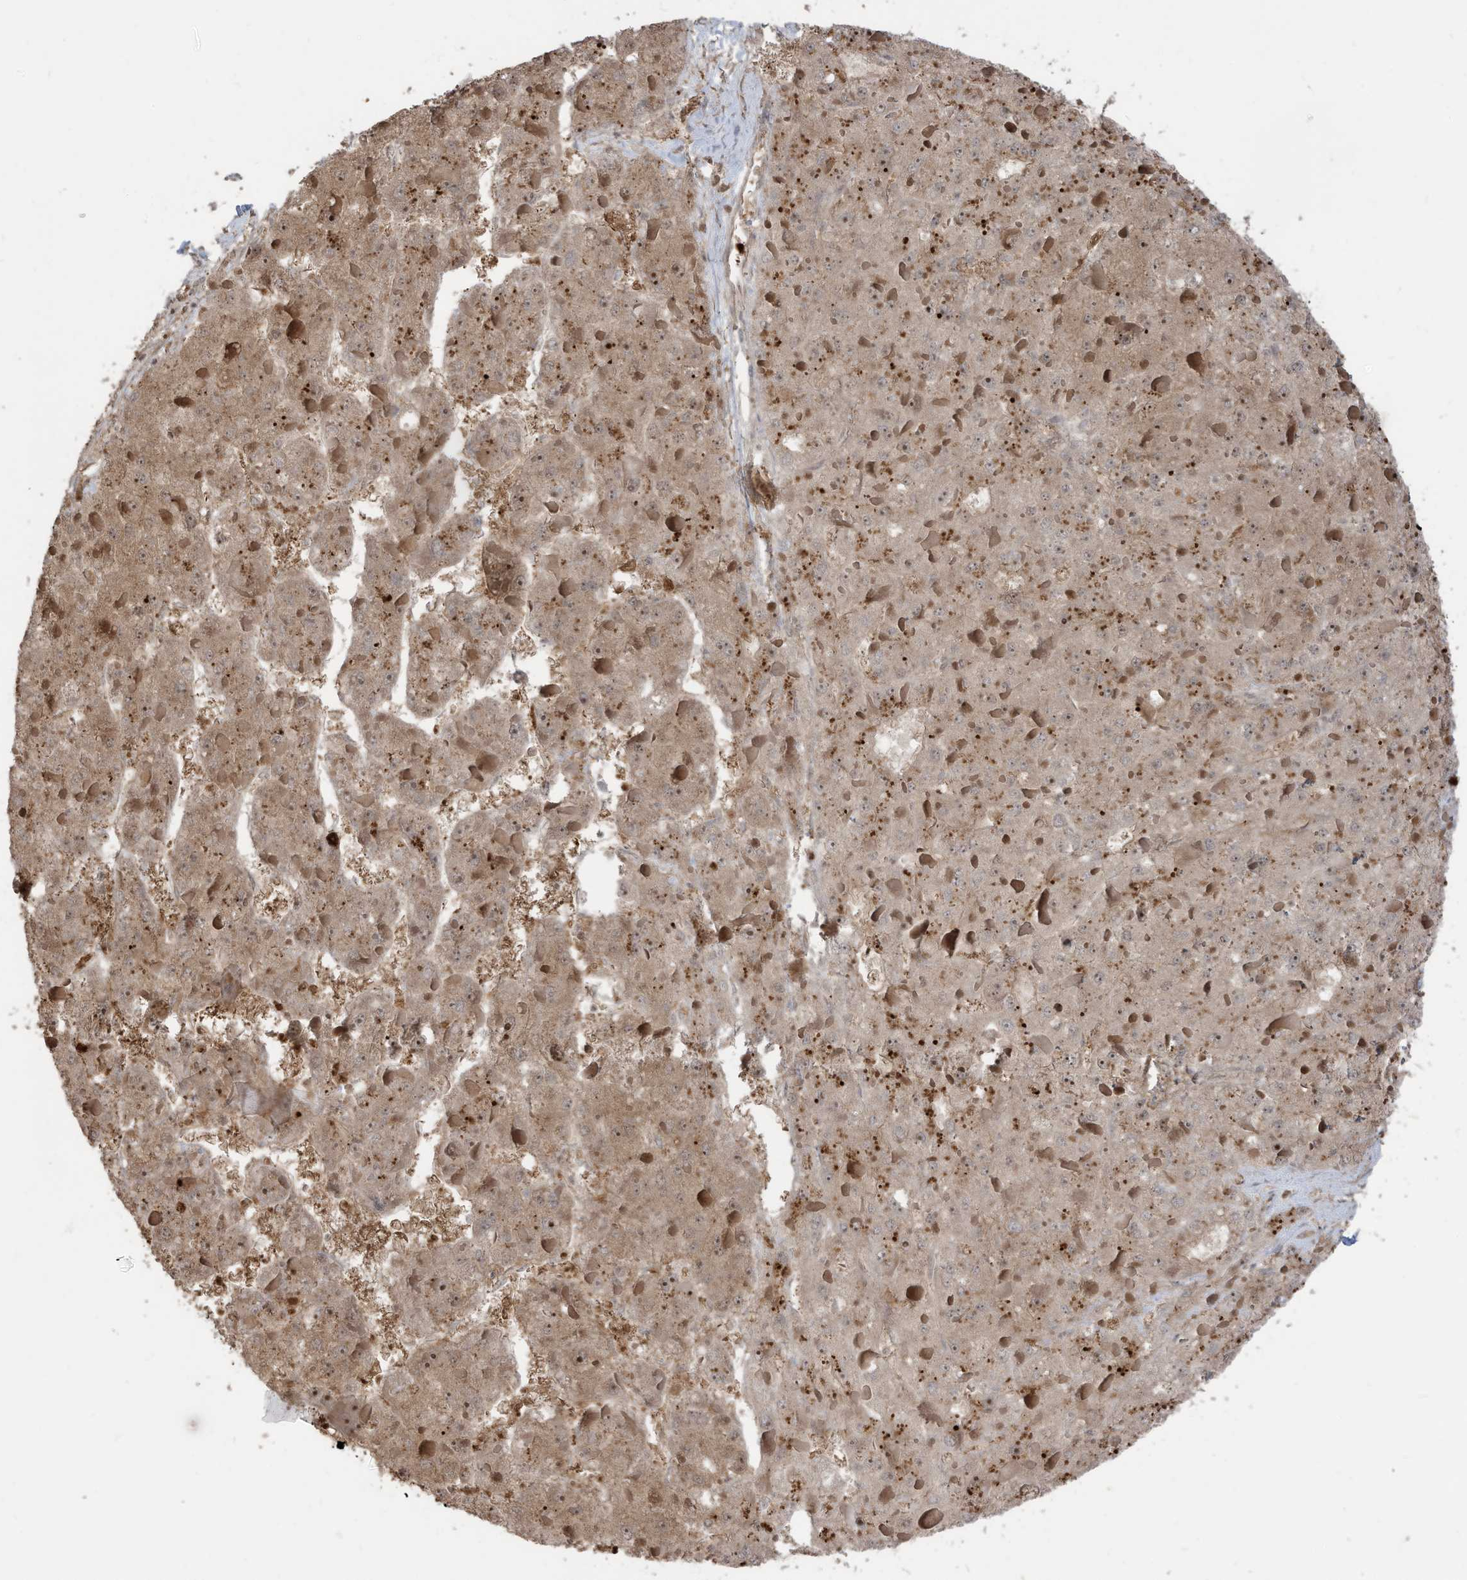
{"staining": {"intensity": "weak", "quantity": ">75%", "location": "cytoplasmic/membranous"}, "tissue": "liver cancer", "cell_type": "Tumor cells", "image_type": "cancer", "snomed": [{"axis": "morphology", "description": "Carcinoma, Hepatocellular, NOS"}, {"axis": "topography", "description": "Liver"}], "caption": "Human liver cancer stained with a brown dye reveals weak cytoplasmic/membranous positive expression in approximately >75% of tumor cells.", "gene": "CARF", "patient": {"sex": "female", "age": 73}}